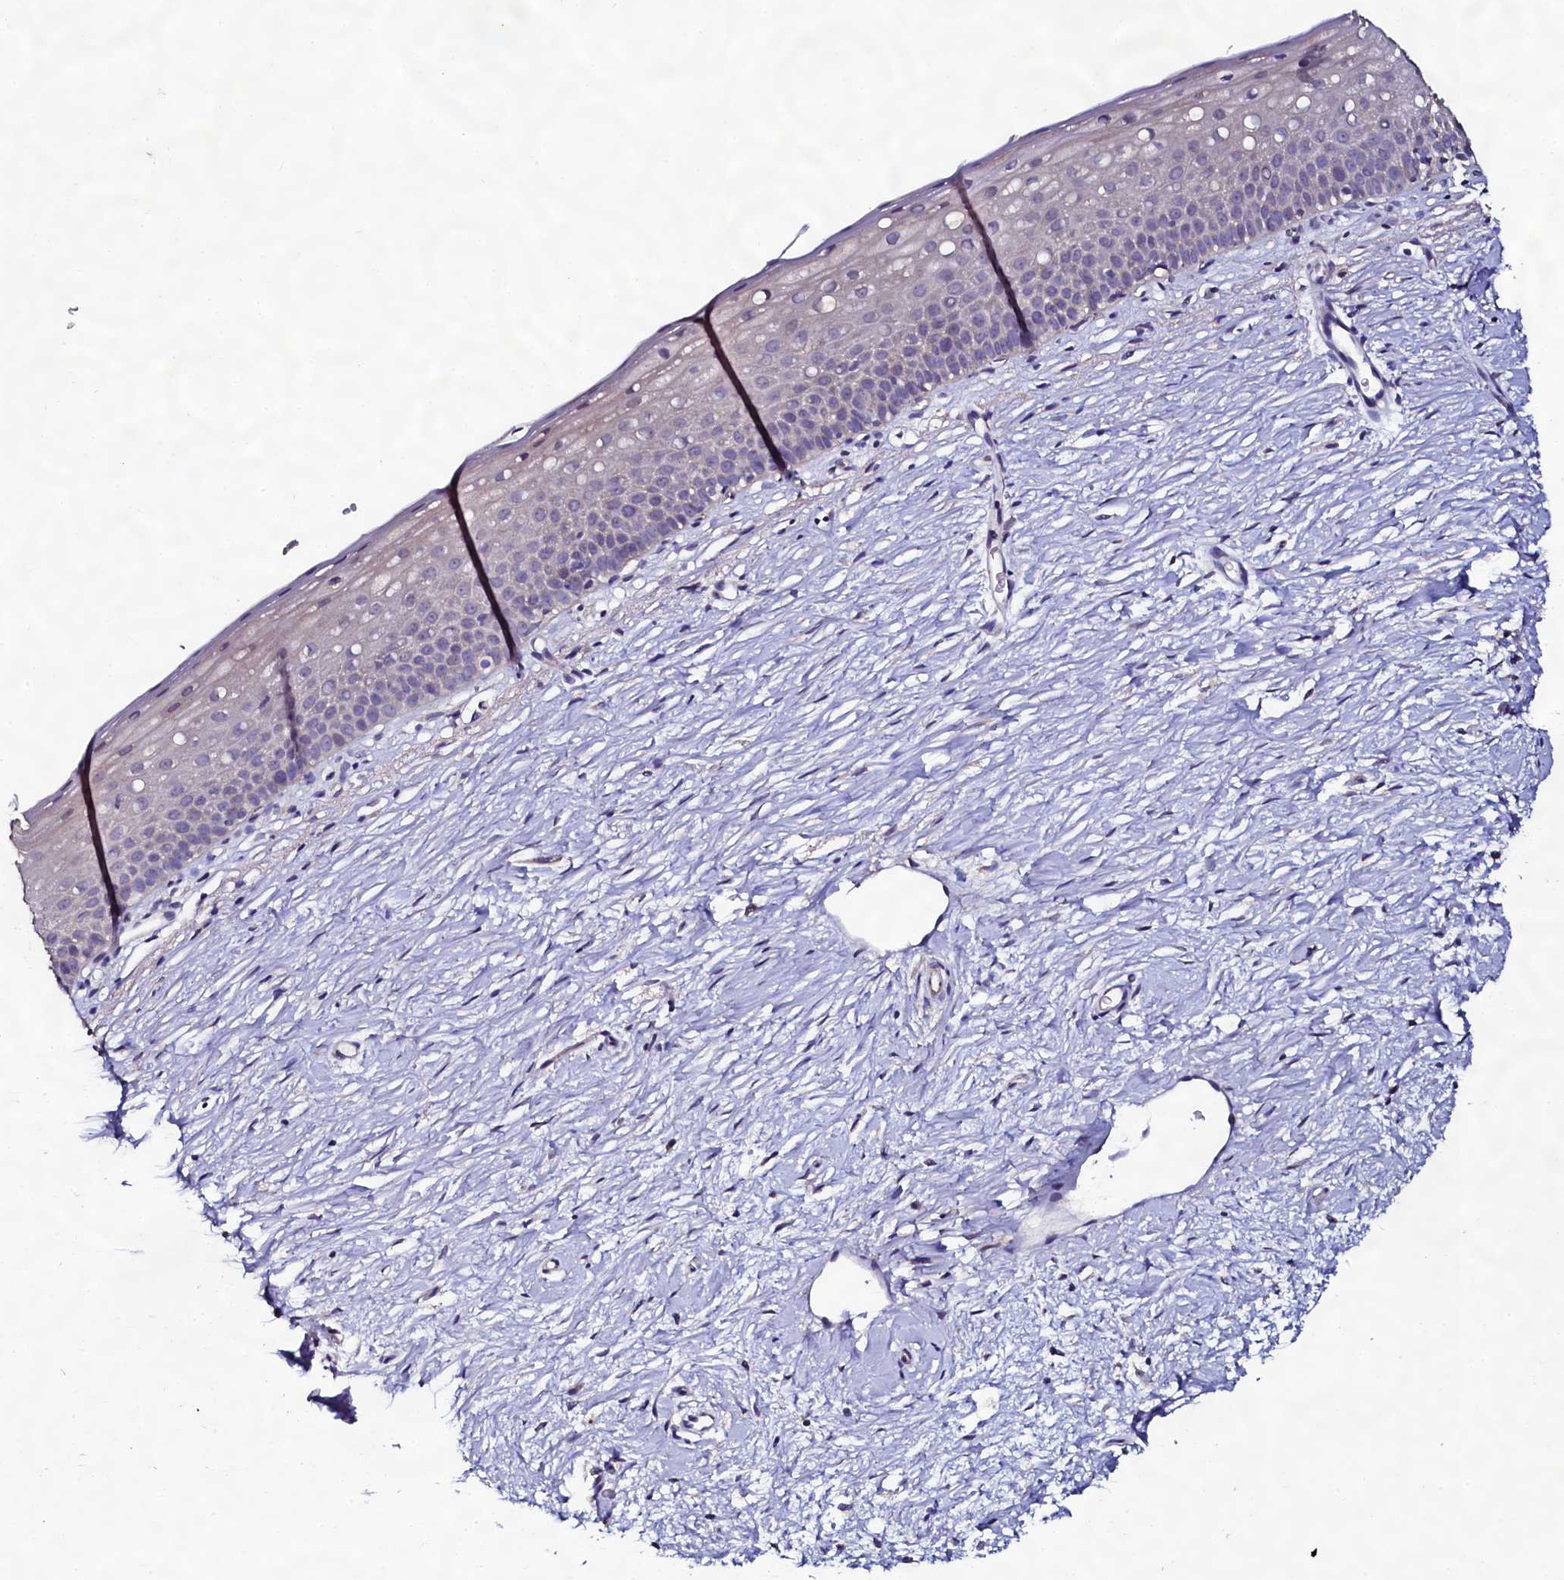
{"staining": {"intensity": "weak", "quantity": "25%-75%", "location": "cytoplasmic/membranous"}, "tissue": "cervix", "cell_type": "Glandular cells", "image_type": "normal", "snomed": [{"axis": "morphology", "description": "Normal tissue, NOS"}, {"axis": "topography", "description": "Cervix"}], "caption": "High-power microscopy captured an IHC image of unremarkable cervix, revealing weak cytoplasmic/membranous expression in about 25%-75% of glandular cells. (brown staining indicates protein expression, while blue staining denotes nuclei).", "gene": "USPL1", "patient": {"sex": "female", "age": 57}}